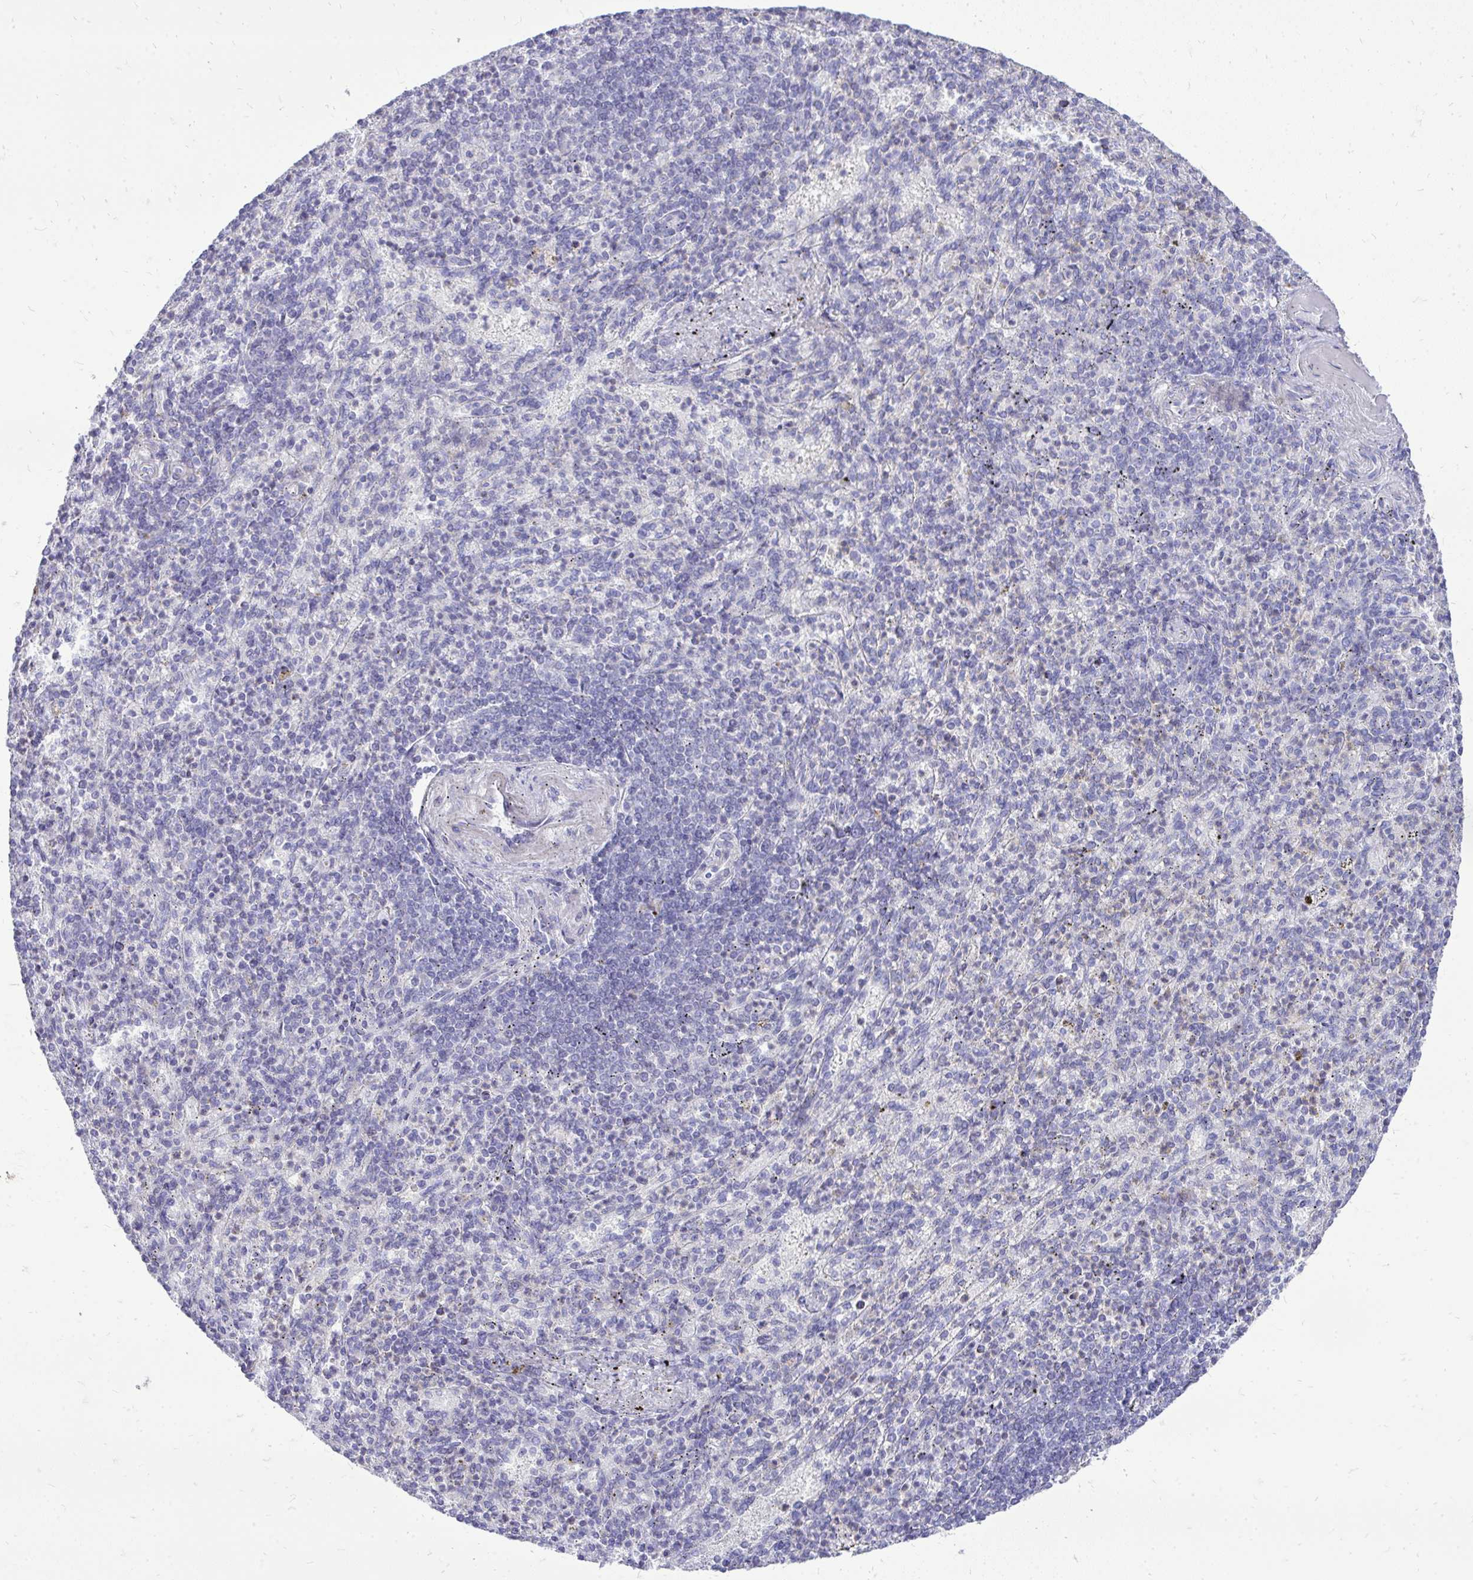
{"staining": {"intensity": "negative", "quantity": "none", "location": "none"}, "tissue": "spleen", "cell_type": "Cells in red pulp", "image_type": "normal", "snomed": [{"axis": "morphology", "description": "Normal tissue, NOS"}, {"axis": "topography", "description": "Spleen"}], "caption": "Human spleen stained for a protein using immunohistochemistry (IHC) shows no expression in cells in red pulp.", "gene": "OR8D1", "patient": {"sex": "female", "age": 74}}